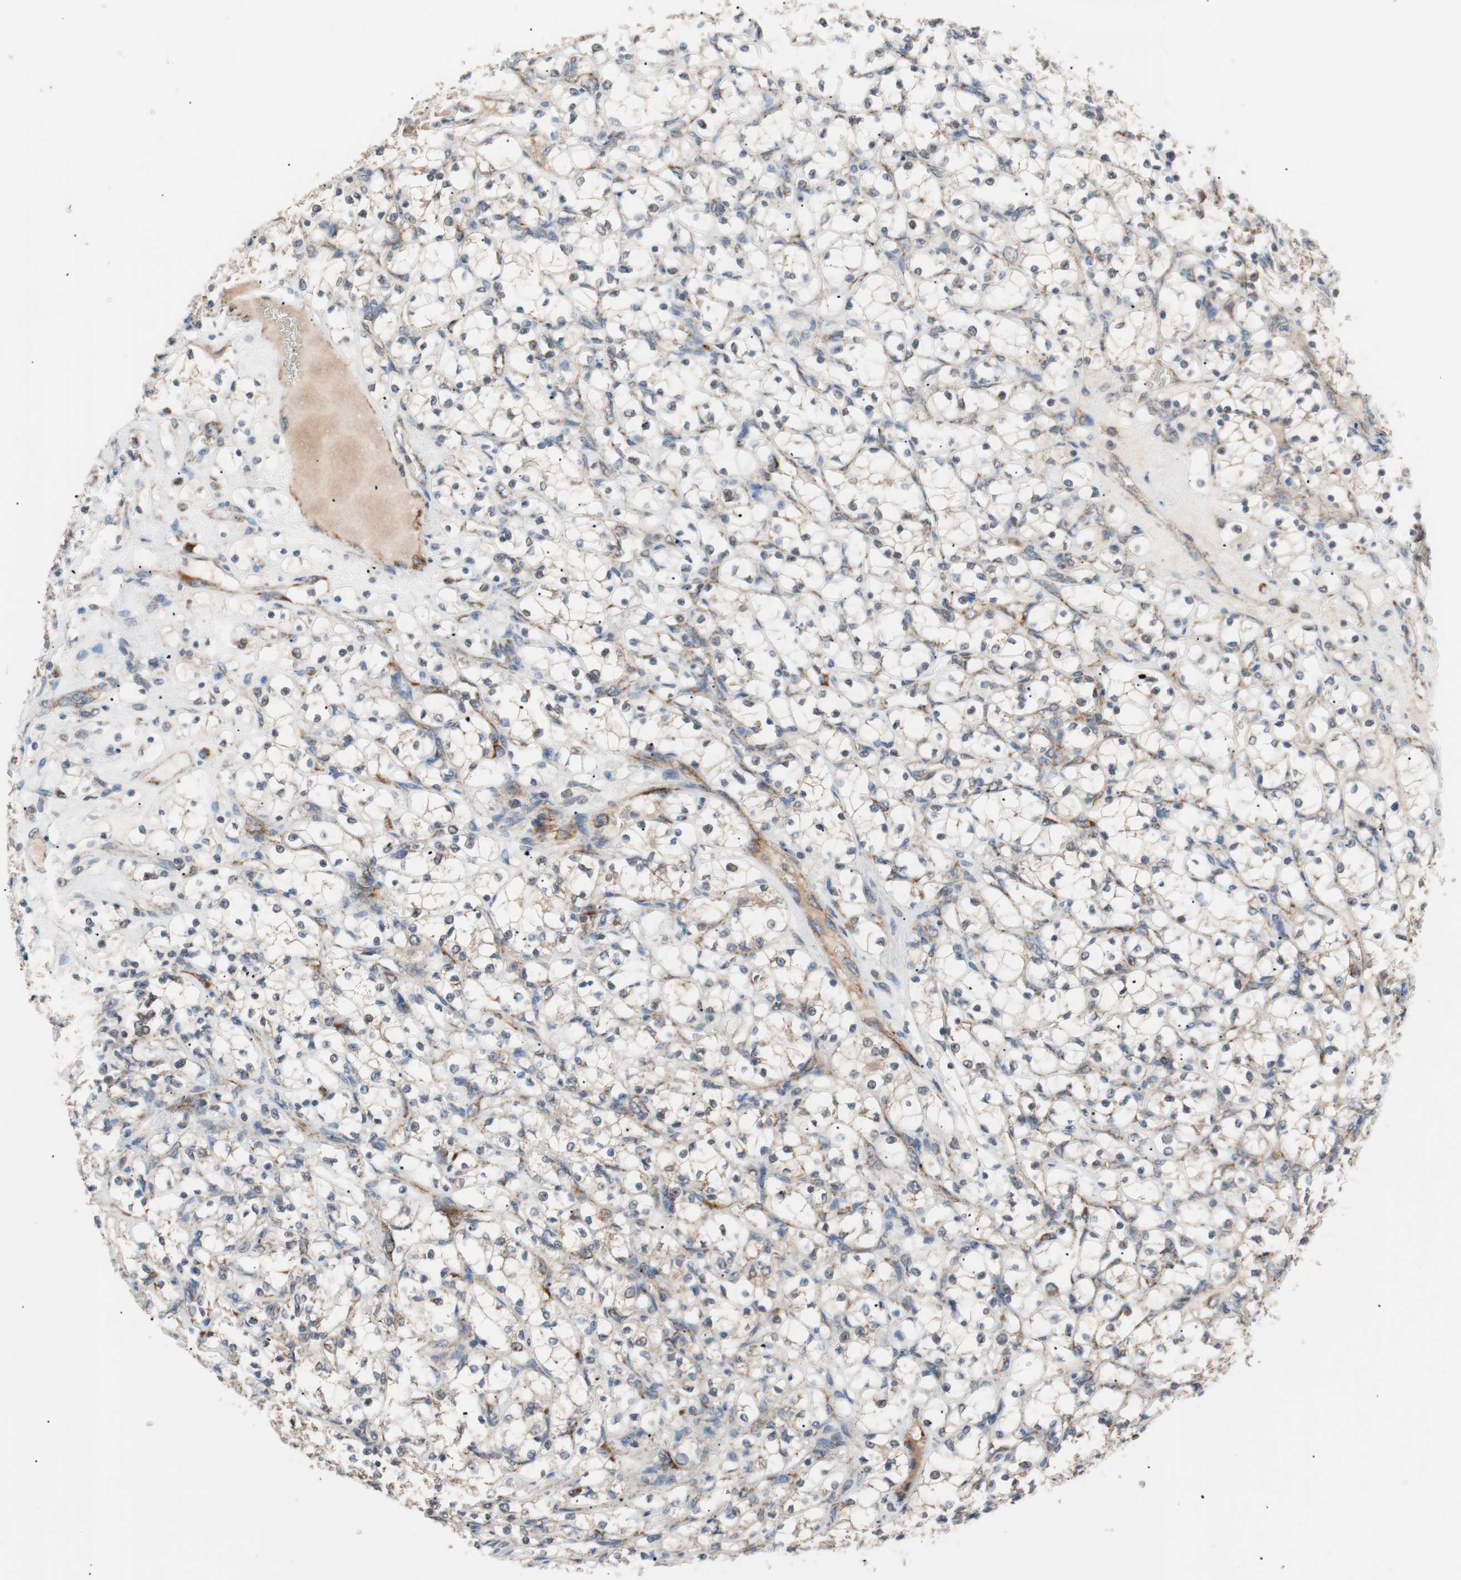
{"staining": {"intensity": "moderate", "quantity": "25%-75%", "location": "cytoplasmic/membranous"}, "tissue": "renal cancer", "cell_type": "Tumor cells", "image_type": "cancer", "snomed": [{"axis": "morphology", "description": "Adenocarcinoma, NOS"}, {"axis": "topography", "description": "Kidney"}], "caption": "This is a photomicrograph of immunohistochemistry (IHC) staining of renal adenocarcinoma, which shows moderate expression in the cytoplasmic/membranous of tumor cells.", "gene": "PITRM1", "patient": {"sex": "female", "age": 69}}